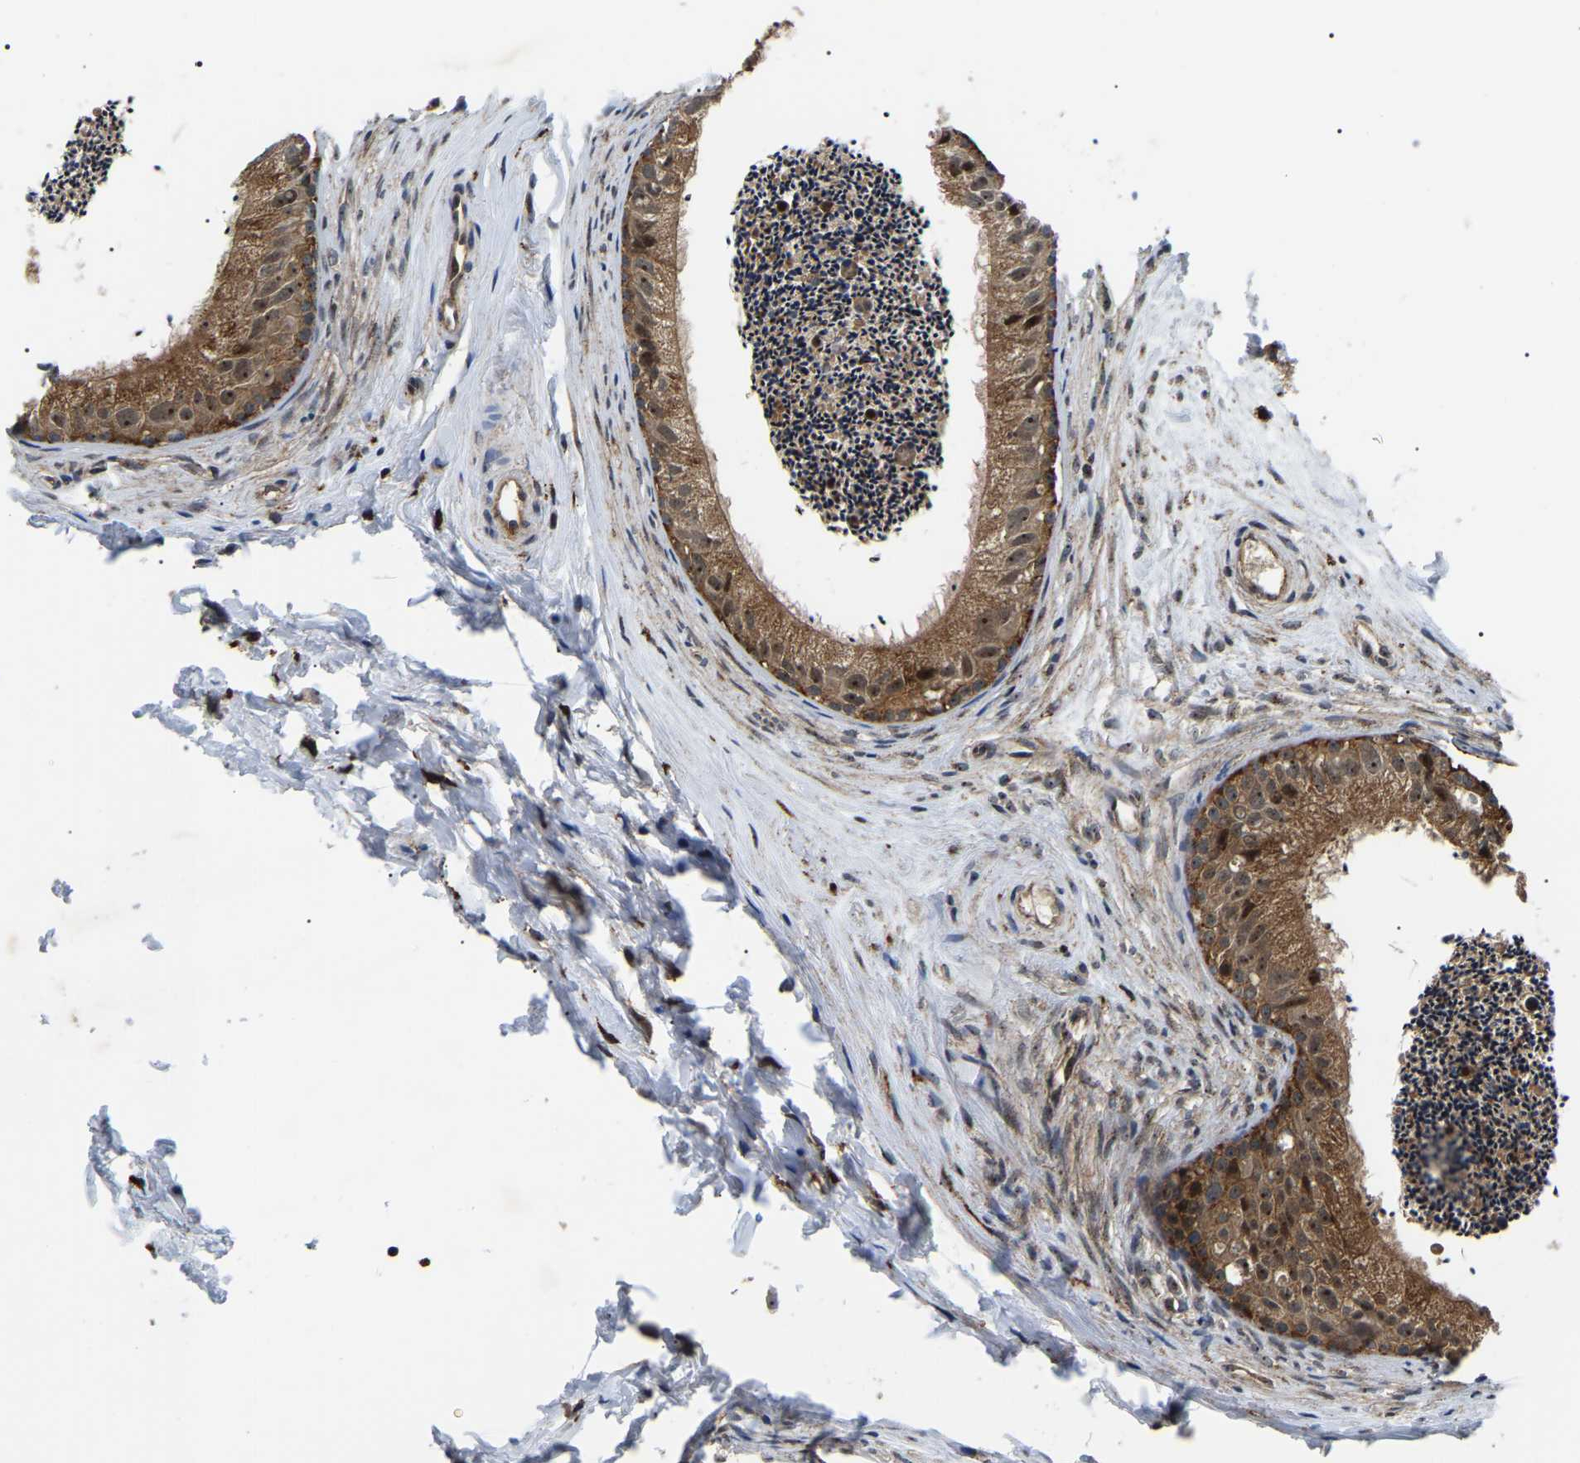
{"staining": {"intensity": "moderate", "quantity": ">75%", "location": "cytoplasmic/membranous,nuclear"}, "tissue": "epididymis", "cell_type": "Glandular cells", "image_type": "normal", "snomed": [{"axis": "morphology", "description": "Normal tissue, NOS"}, {"axis": "topography", "description": "Epididymis"}], "caption": "Immunohistochemistry (IHC) of benign human epididymis reveals medium levels of moderate cytoplasmic/membranous,nuclear staining in approximately >75% of glandular cells. (IHC, brightfield microscopy, high magnification).", "gene": "RRP1B", "patient": {"sex": "male", "age": 56}}